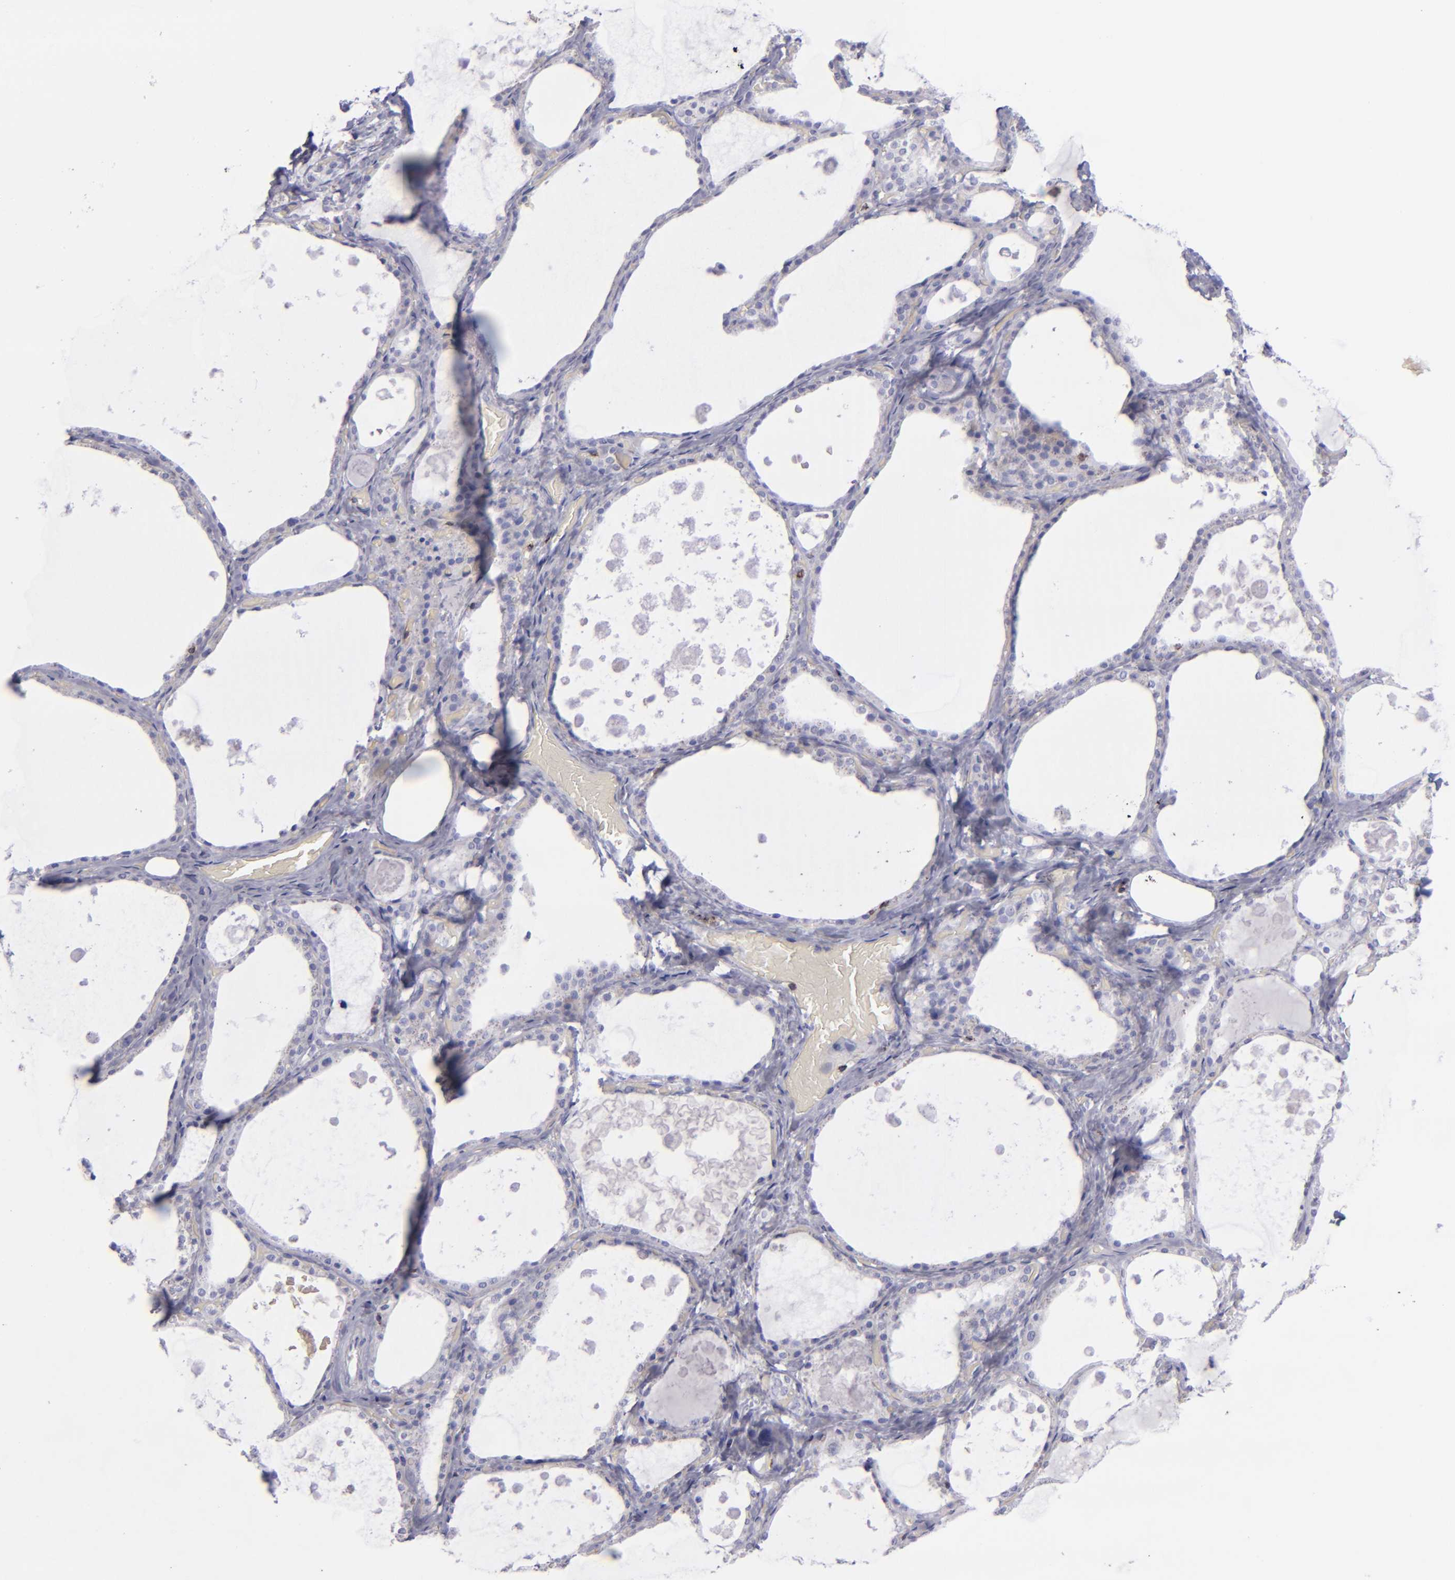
{"staining": {"intensity": "negative", "quantity": "none", "location": "none"}, "tissue": "thyroid gland", "cell_type": "Glandular cells", "image_type": "normal", "snomed": [{"axis": "morphology", "description": "Normal tissue, NOS"}, {"axis": "topography", "description": "Thyroid gland"}], "caption": "DAB (3,3'-diaminobenzidine) immunohistochemical staining of benign human thyroid gland reveals no significant staining in glandular cells. The staining was performed using DAB (3,3'-diaminobenzidine) to visualize the protein expression in brown, while the nuclei were stained in blue with hematoxylin (Magnification: 20x).", "gene": "CD2", "patient": {"sex": "male", "age": 61}}